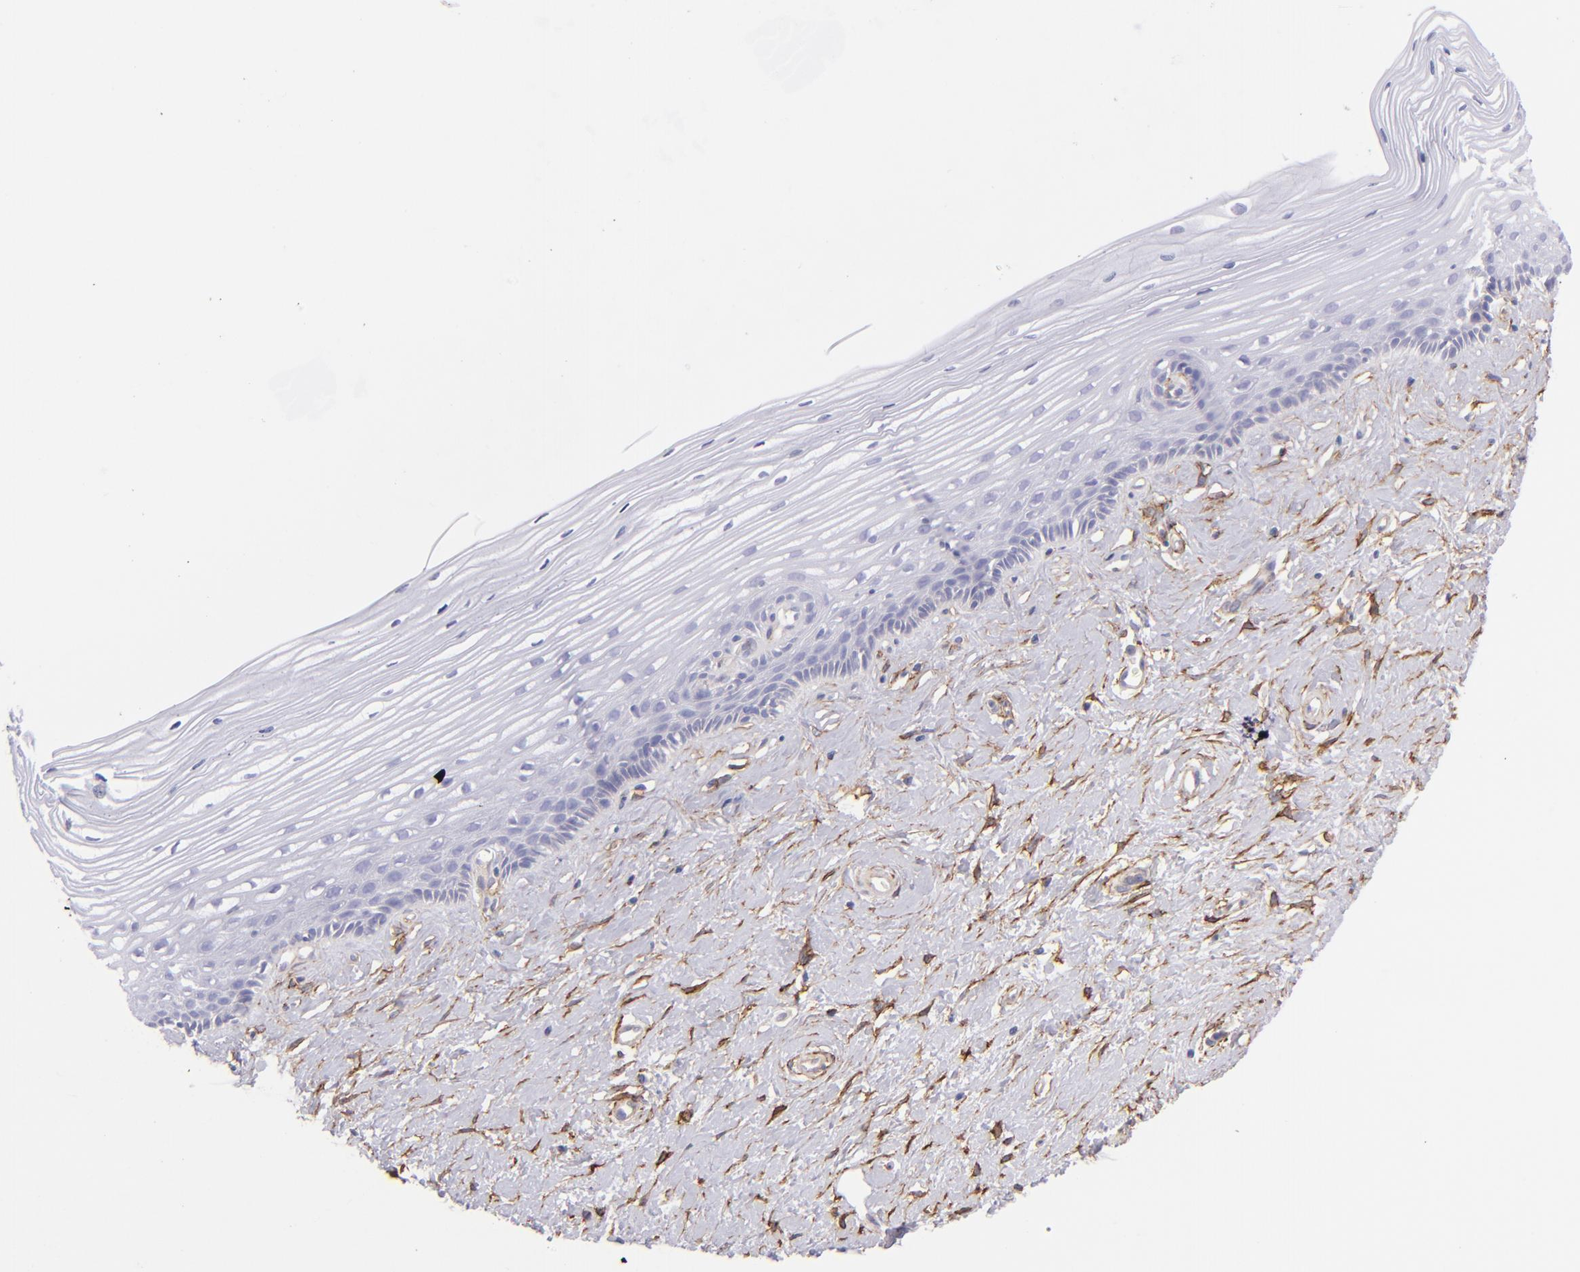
{"staining": {"intensity": "negative", "quantity": "none", "location": "none"}, "tissue": "cervix", "cell_type": "Glandular cells", "image_type": "normal", "snomed": [{"axis": "morphology", "description": "Normal tissue, NOS"}, {"axis": "topography", "description": "Cervix"}], "caption": "Immunohistochemical staining of benign cervix exhibits no significant staining in glandular cells.", "gene": "CD81", "patient": {"sex": "female", "age": 40}}